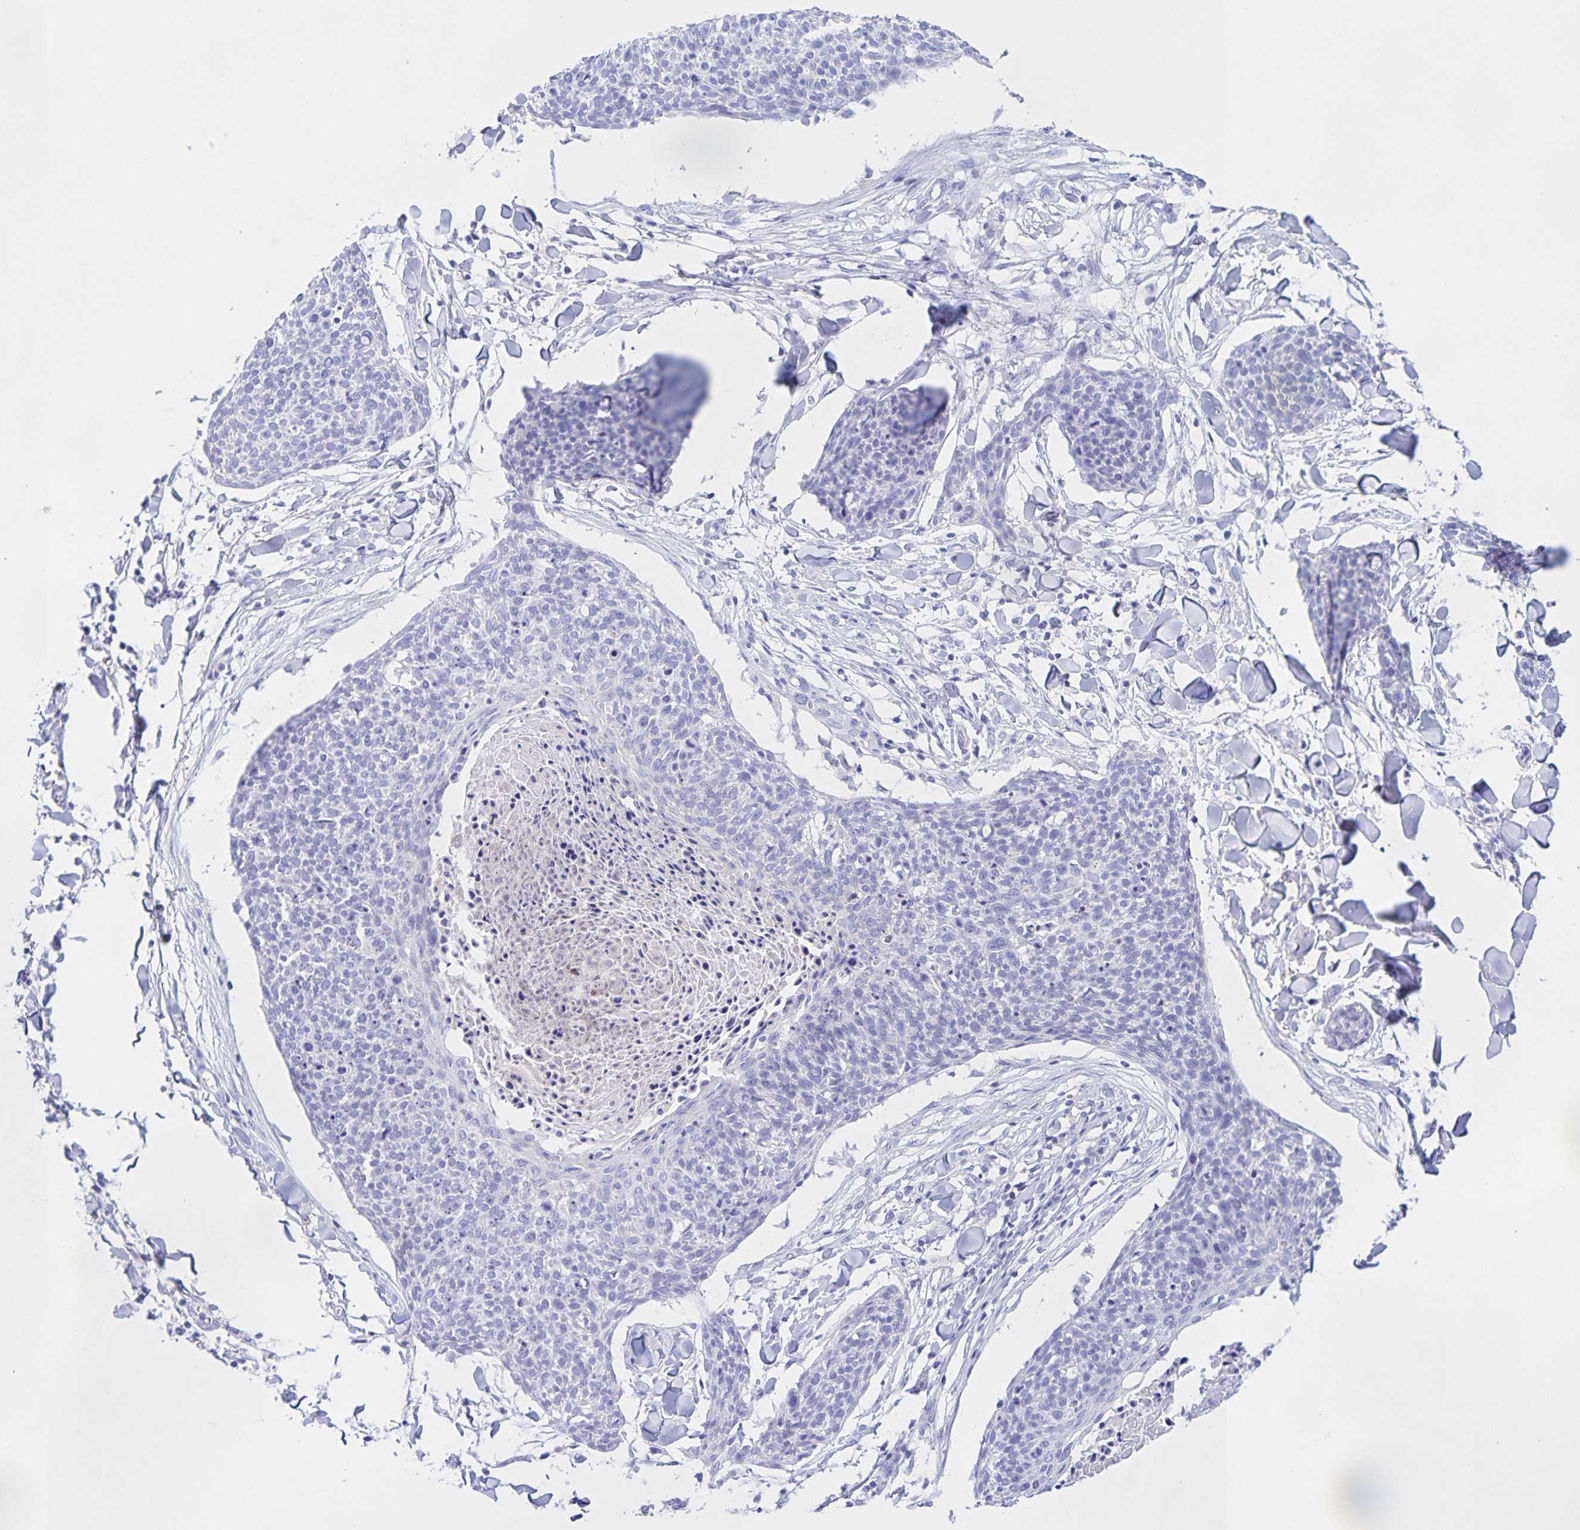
{"staining": {"intensity": "negative", "quantity": "none", "location": "none"}, "tissue": "skin cancer", "cell_type": "Tumor cells", "image_type": "cancer", "snomed": [{"axis": "morphology", "description": "Squamous cell carcinoma, NOS"}, {"axis": "topography", "description": "Skin"}, {"axis": "topography", "description": "Vulva"}], "caption": "High magnification brightfield microscopy of skin squamous cell carcinoma stained with DAB (brown) and counterstained with hematoxylin (blue): tumor cells show no significant positivity.", "gene": "CATSPER4", "patient": {"sex": "female", "age": 75}}